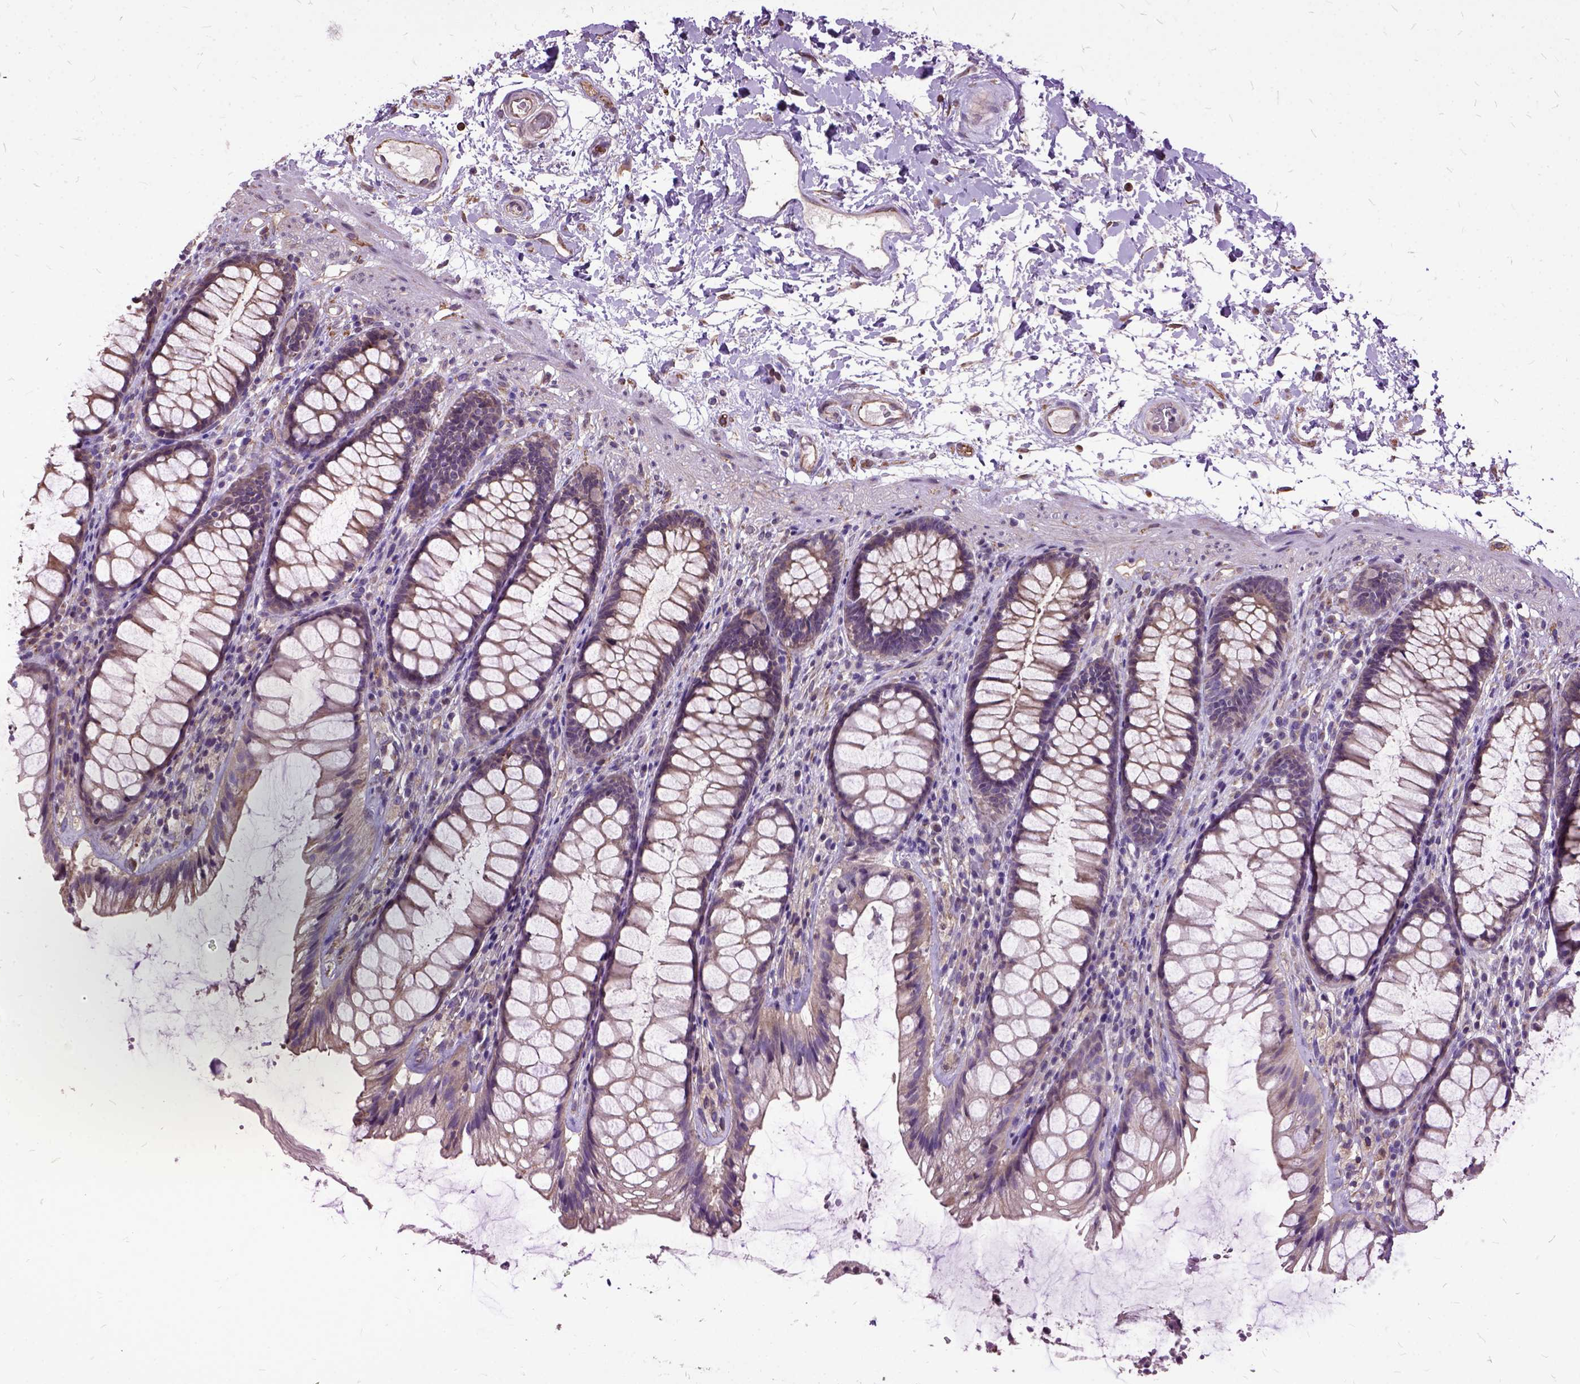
{"staining": {"intensity": "negative", "quantity": "none", "location": "none"}, "tissue": "rectum", "cell_type": "Glandular cells", "image_type": "normal", "snomed": [{"axis": "morphology", "description": "Normal tissue, NOS"}, {"axis": "topography", "description": "Rectum"}], "caption": "This photomicrograph is of normal rectum stained with IHC to label a protein in brown with the nuclei are counter-stained blue. There is no positivity in glandular cells. (DAB immunohistochemistry (IHC), high magnification).", "gene": "AREG", "patient": {"sex": "male", "age": 72}}